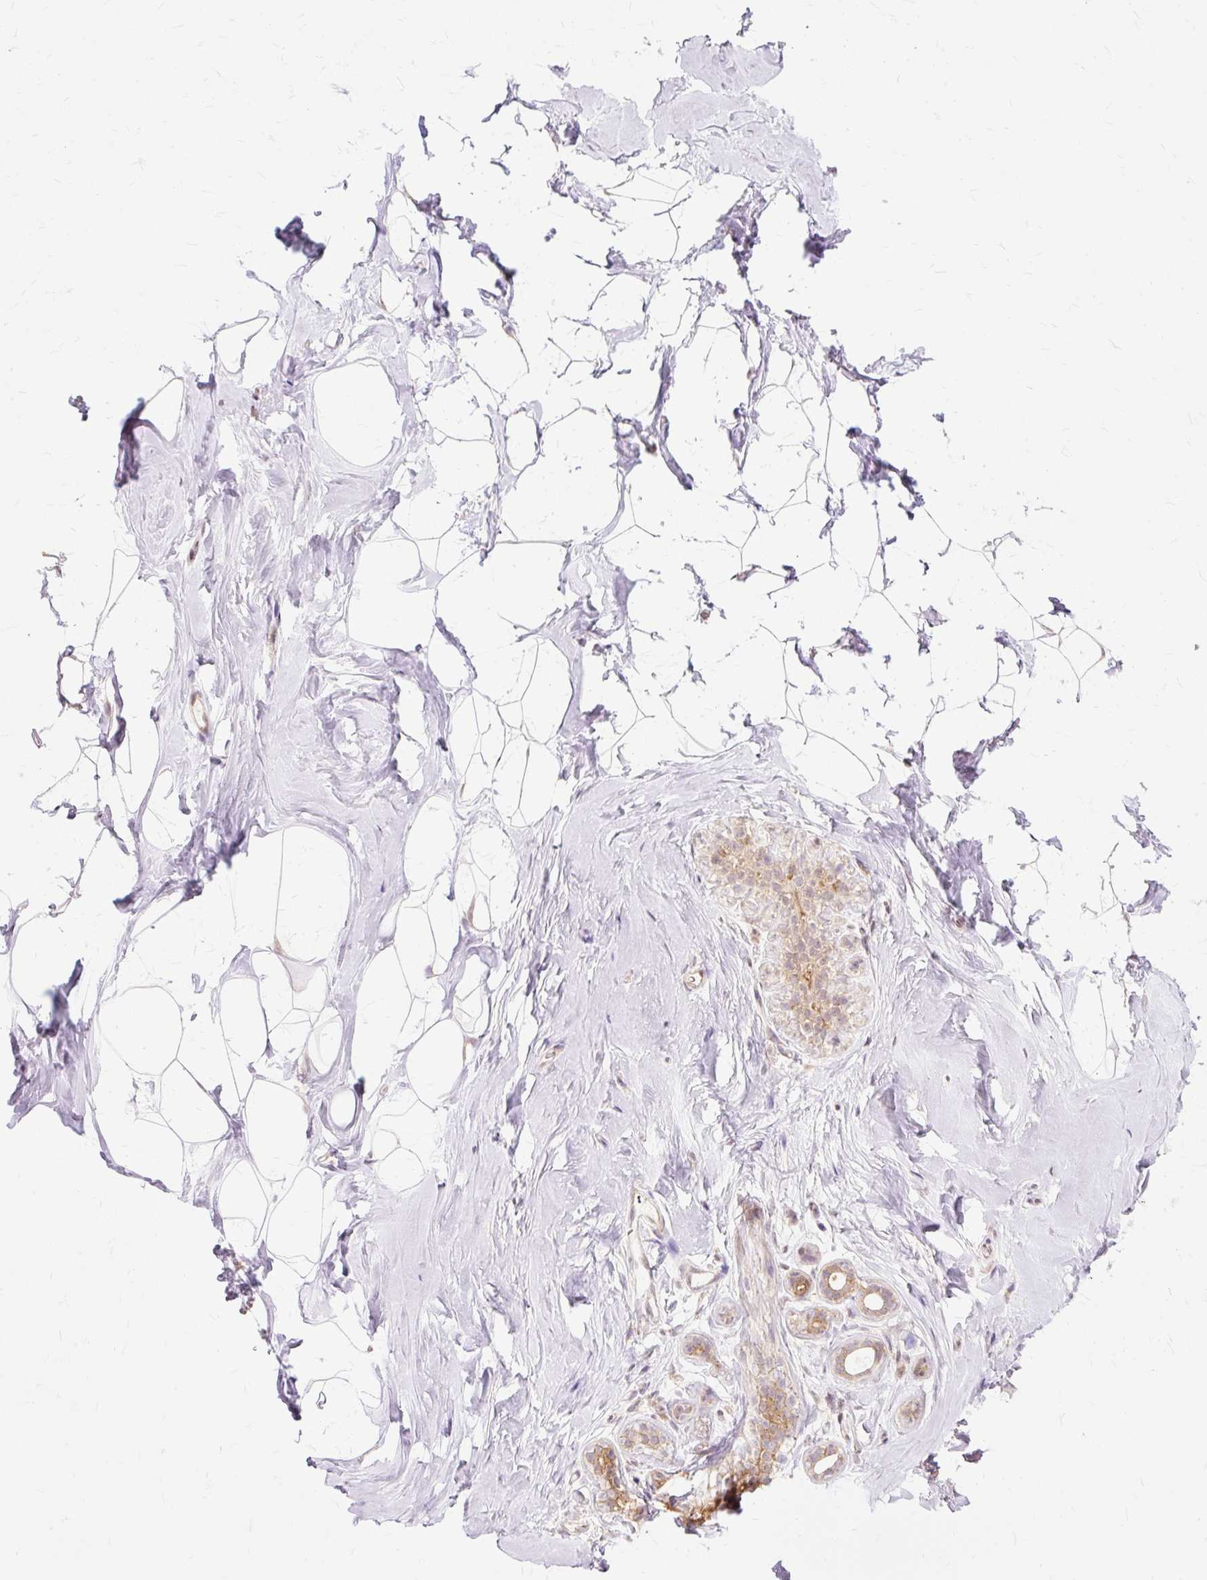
{"staining": {"intensity": "negative", "quantity": "none", "location": "none"}, "tissue": "breast", "cell_type": "Adipocytes", "image_type": "normal", "snomed": [{"axis": "morphology", "description": "Normal tissue, NOS"}, {"axis": "topography", "description": "Breast"}], "caption": "The photomicrograph reveals no significant expression in adipocytes of breast.", "gene": "GEMIN2", "patient": {"sex": "female", "age": 32}}